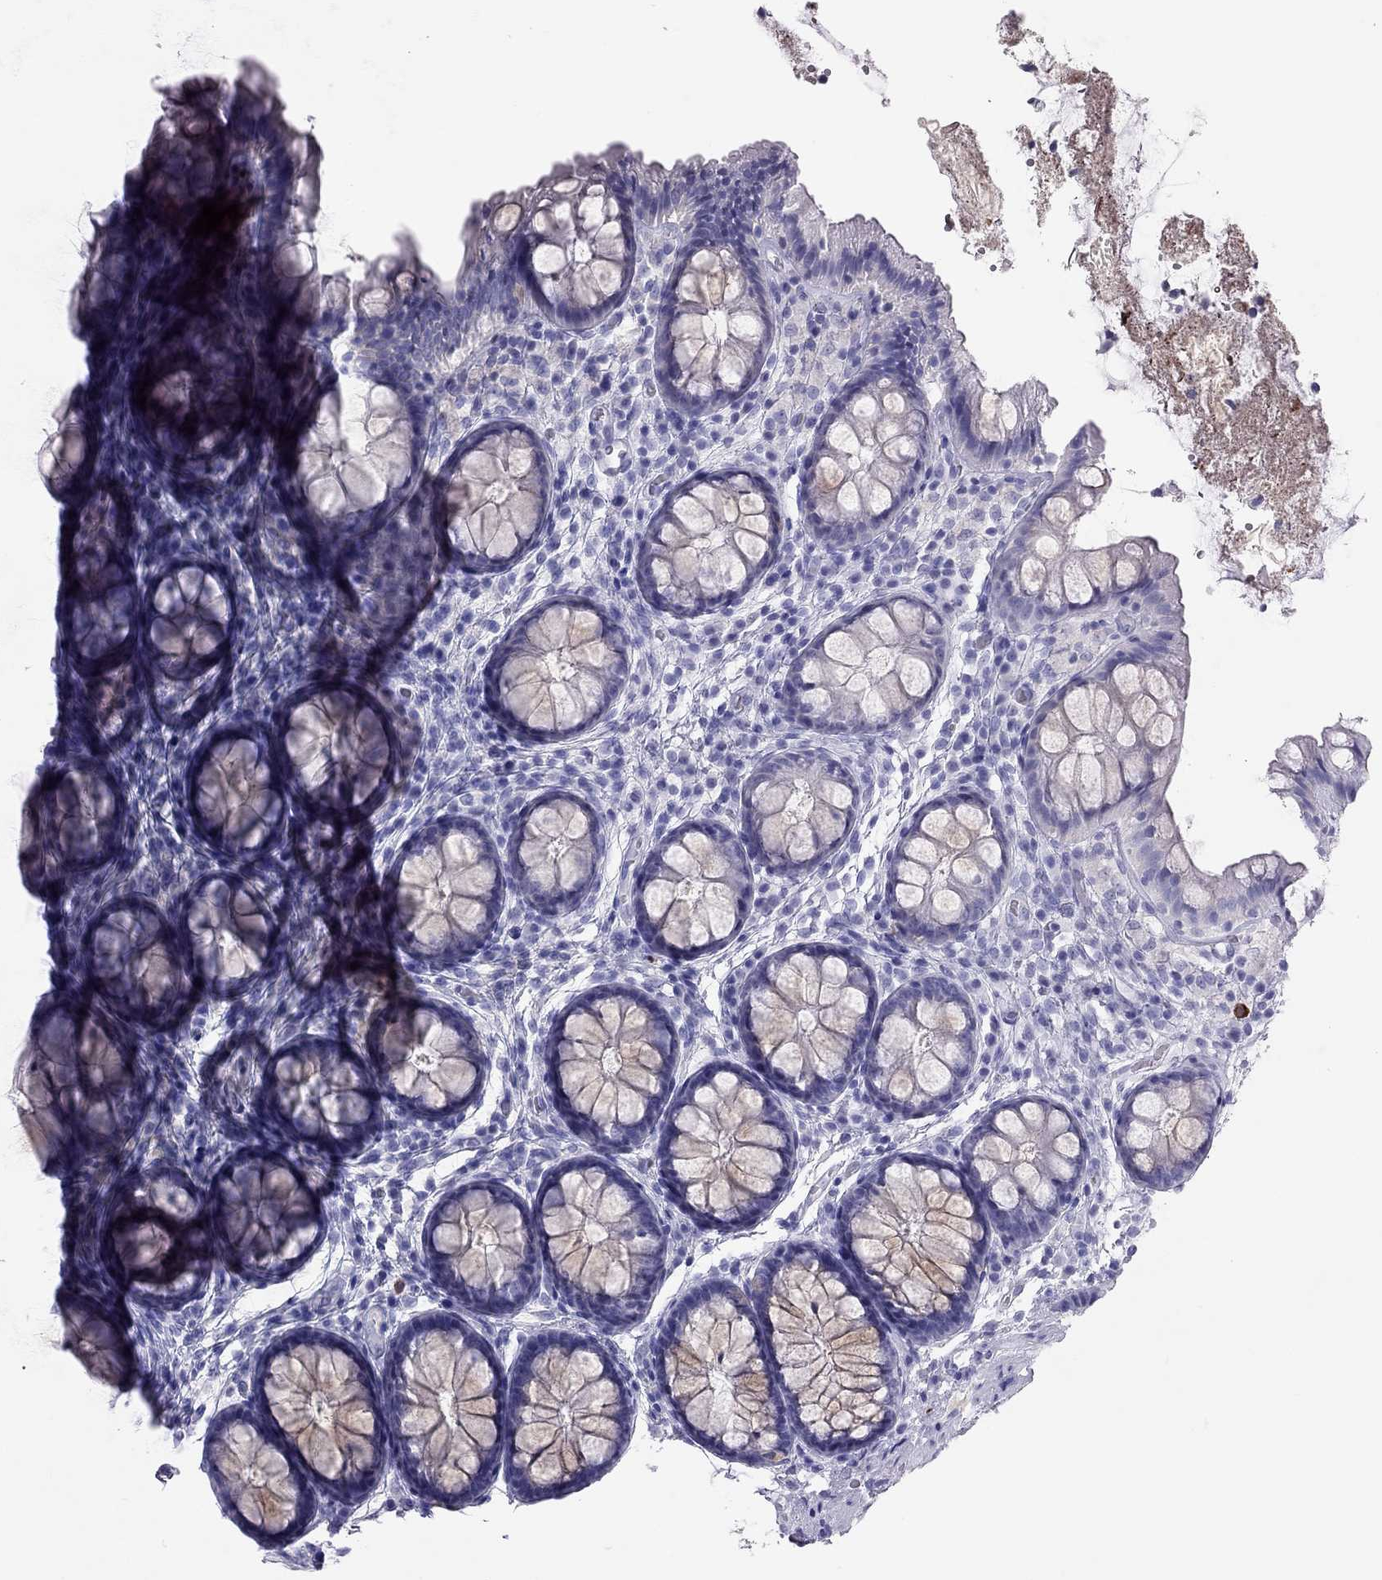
{"staining": {"intensity": "negative", "quantity": "none", "location": "none"}, "tissue": "colon", "cell_type": "Endothelial cells", "image_type": "normal", "snomed": [{"axis": "morphology", "description": "Normal tissue, NOS"}, {"axis": "topography", "description": "Colon"}], "caption": "Immunohistochemistry (IHC) of unremarkable human colon exhibits no positivity in endothelial cells.", "gene": "KLRG1", "patient": {"sex": "female", "age": 86}}